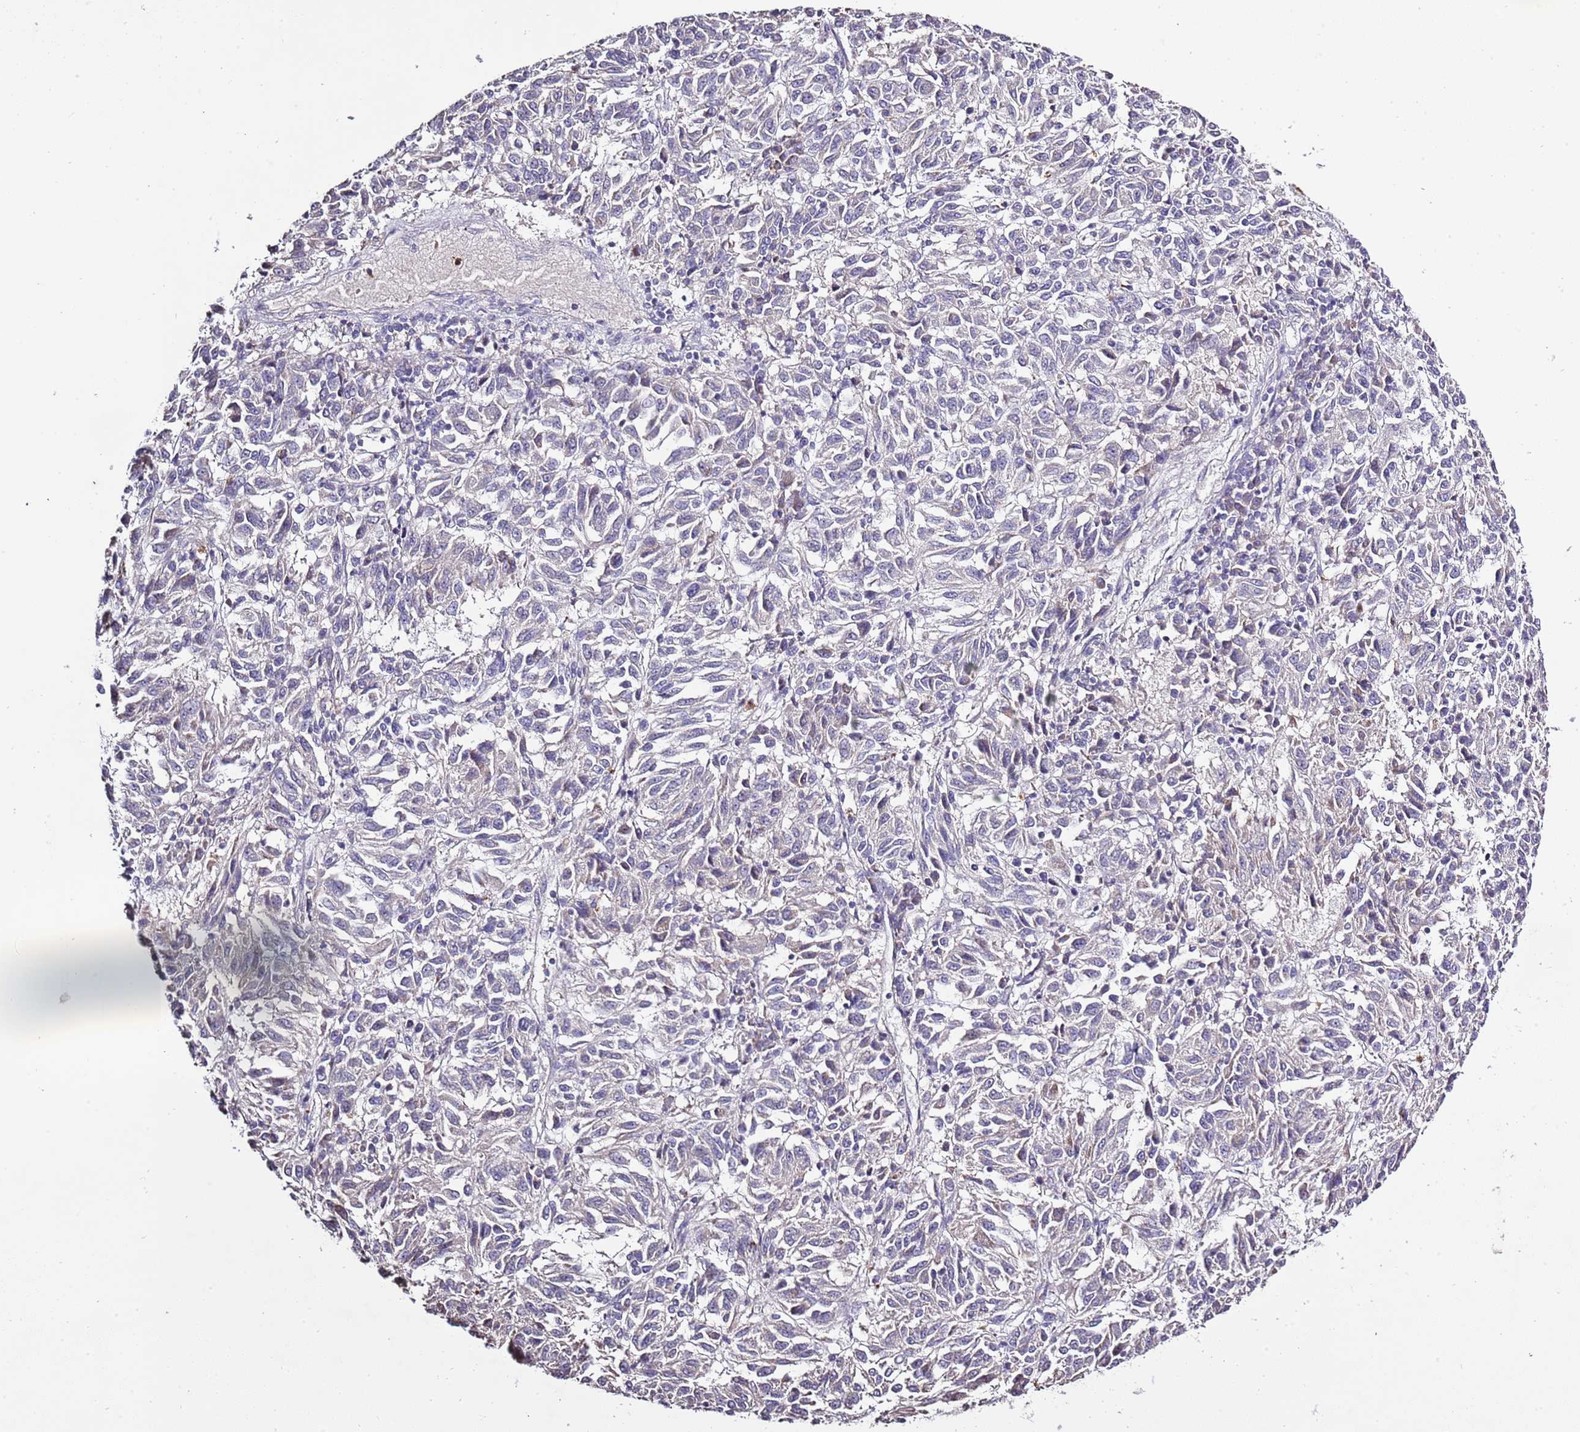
{"staining": {"intensity": "negative", "quantity": "none", "location": "none"}, "tissue": "melanoma", "cell_type": "Tumor cells", "image_type": "cancer", "snomed": [{"axis": "morphology", "description": "Malignant melanoma, Metastatic site"}, {"axis": "topography", "description": "Lung"}], "caption": "Tumor cells show no significant protein expression in melanoma.", "gene": "P2RY13", "patient": {"sex": "male", "age": 64}}